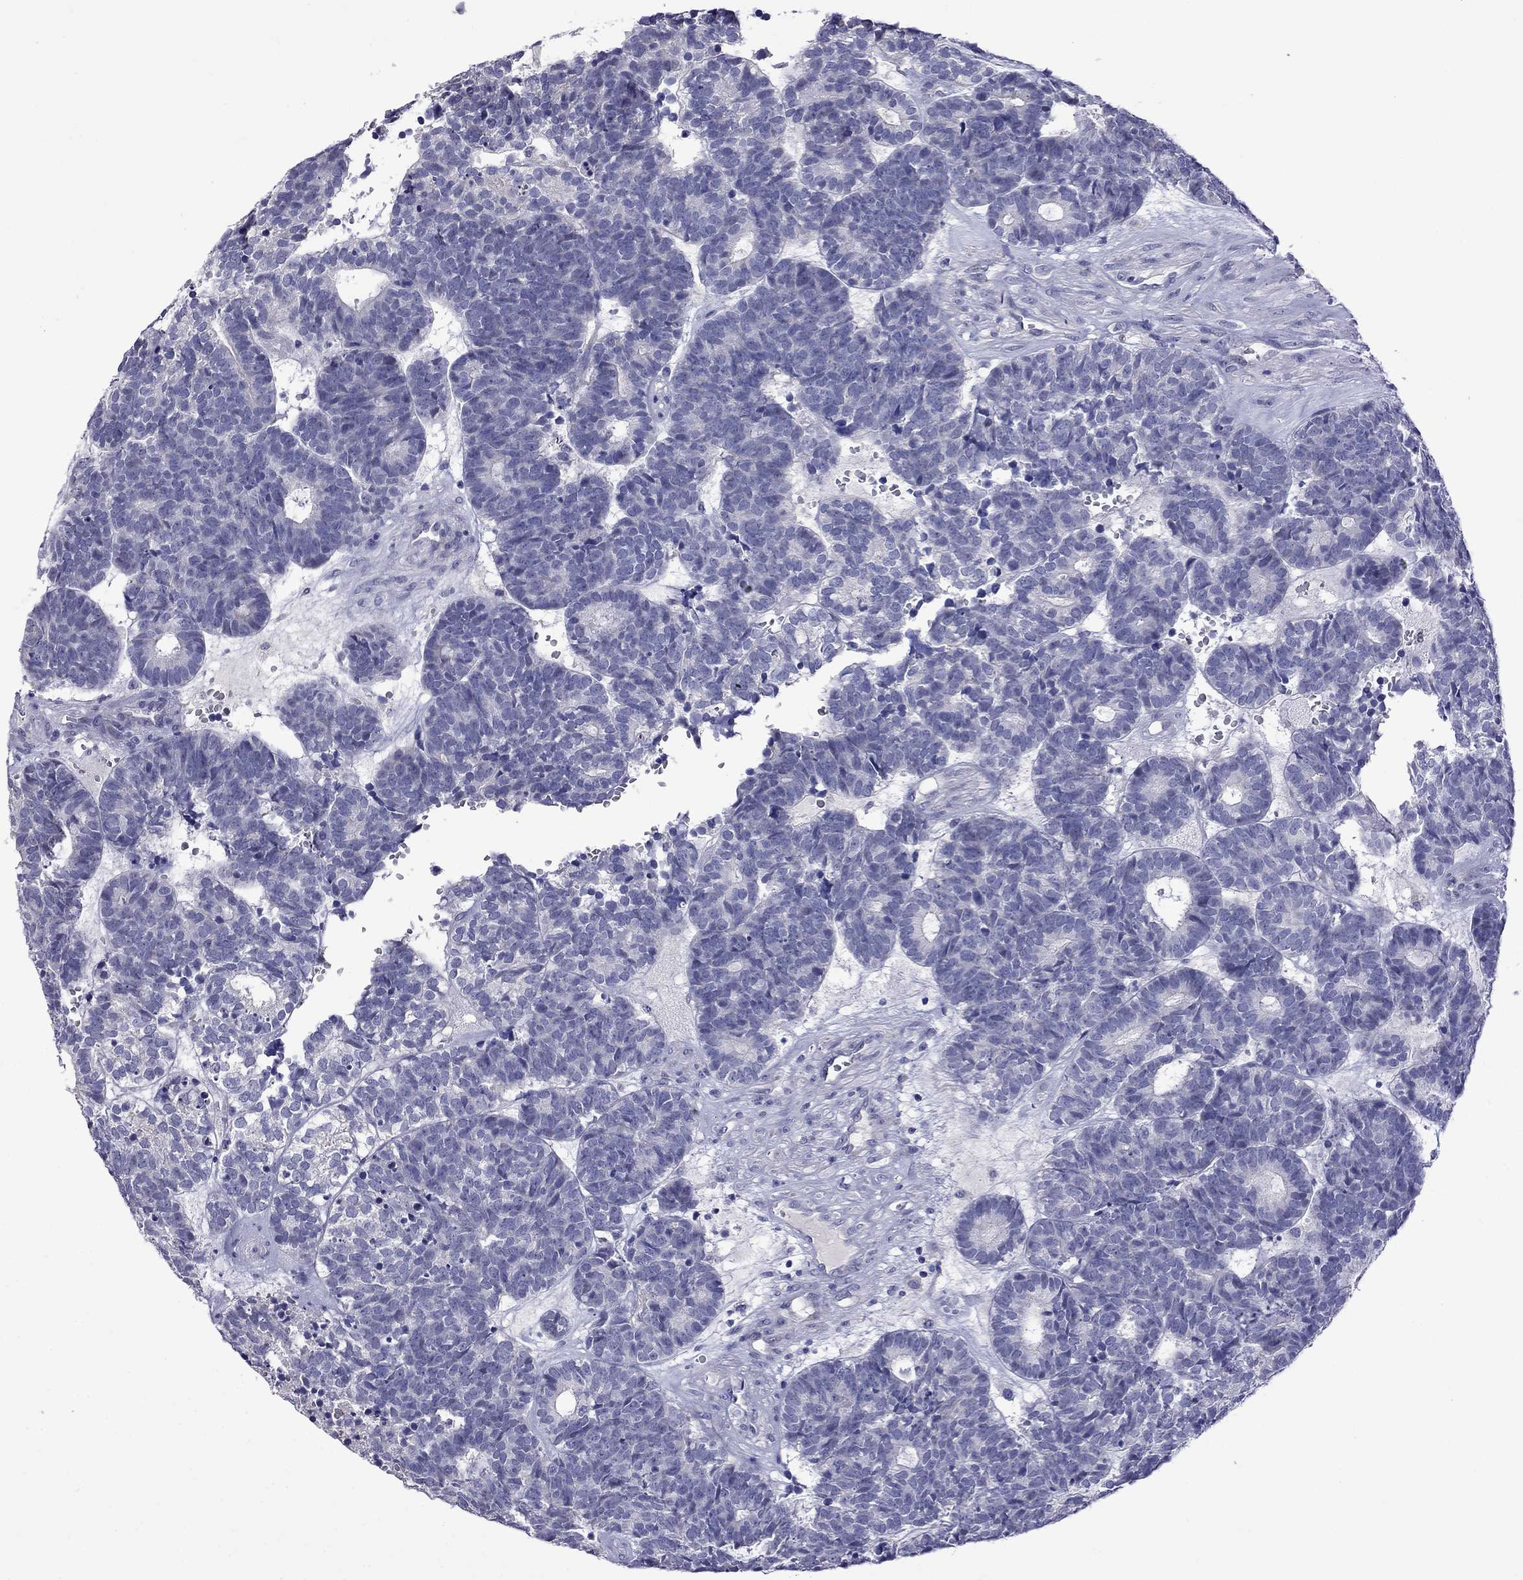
{"staining": {"intensity": "negative", "quantity": "none", "location": "none"}, "tissue": "head and neck cancer", "cell_type": "Tumor cells", "image_type": "cancer", "snomed": [{"axis": "morphology", "description": "Adenocarcinoma, NOS"}, {"axis": "topography", "description": "Head-Neck"}], "caption": "Human adenocarcinoma (head and neck) stained for a protein using immunohistochemistry shows no staining in tumor cells.", "gene": "STAR", "patient": {"sex": "female", "age": 81}}